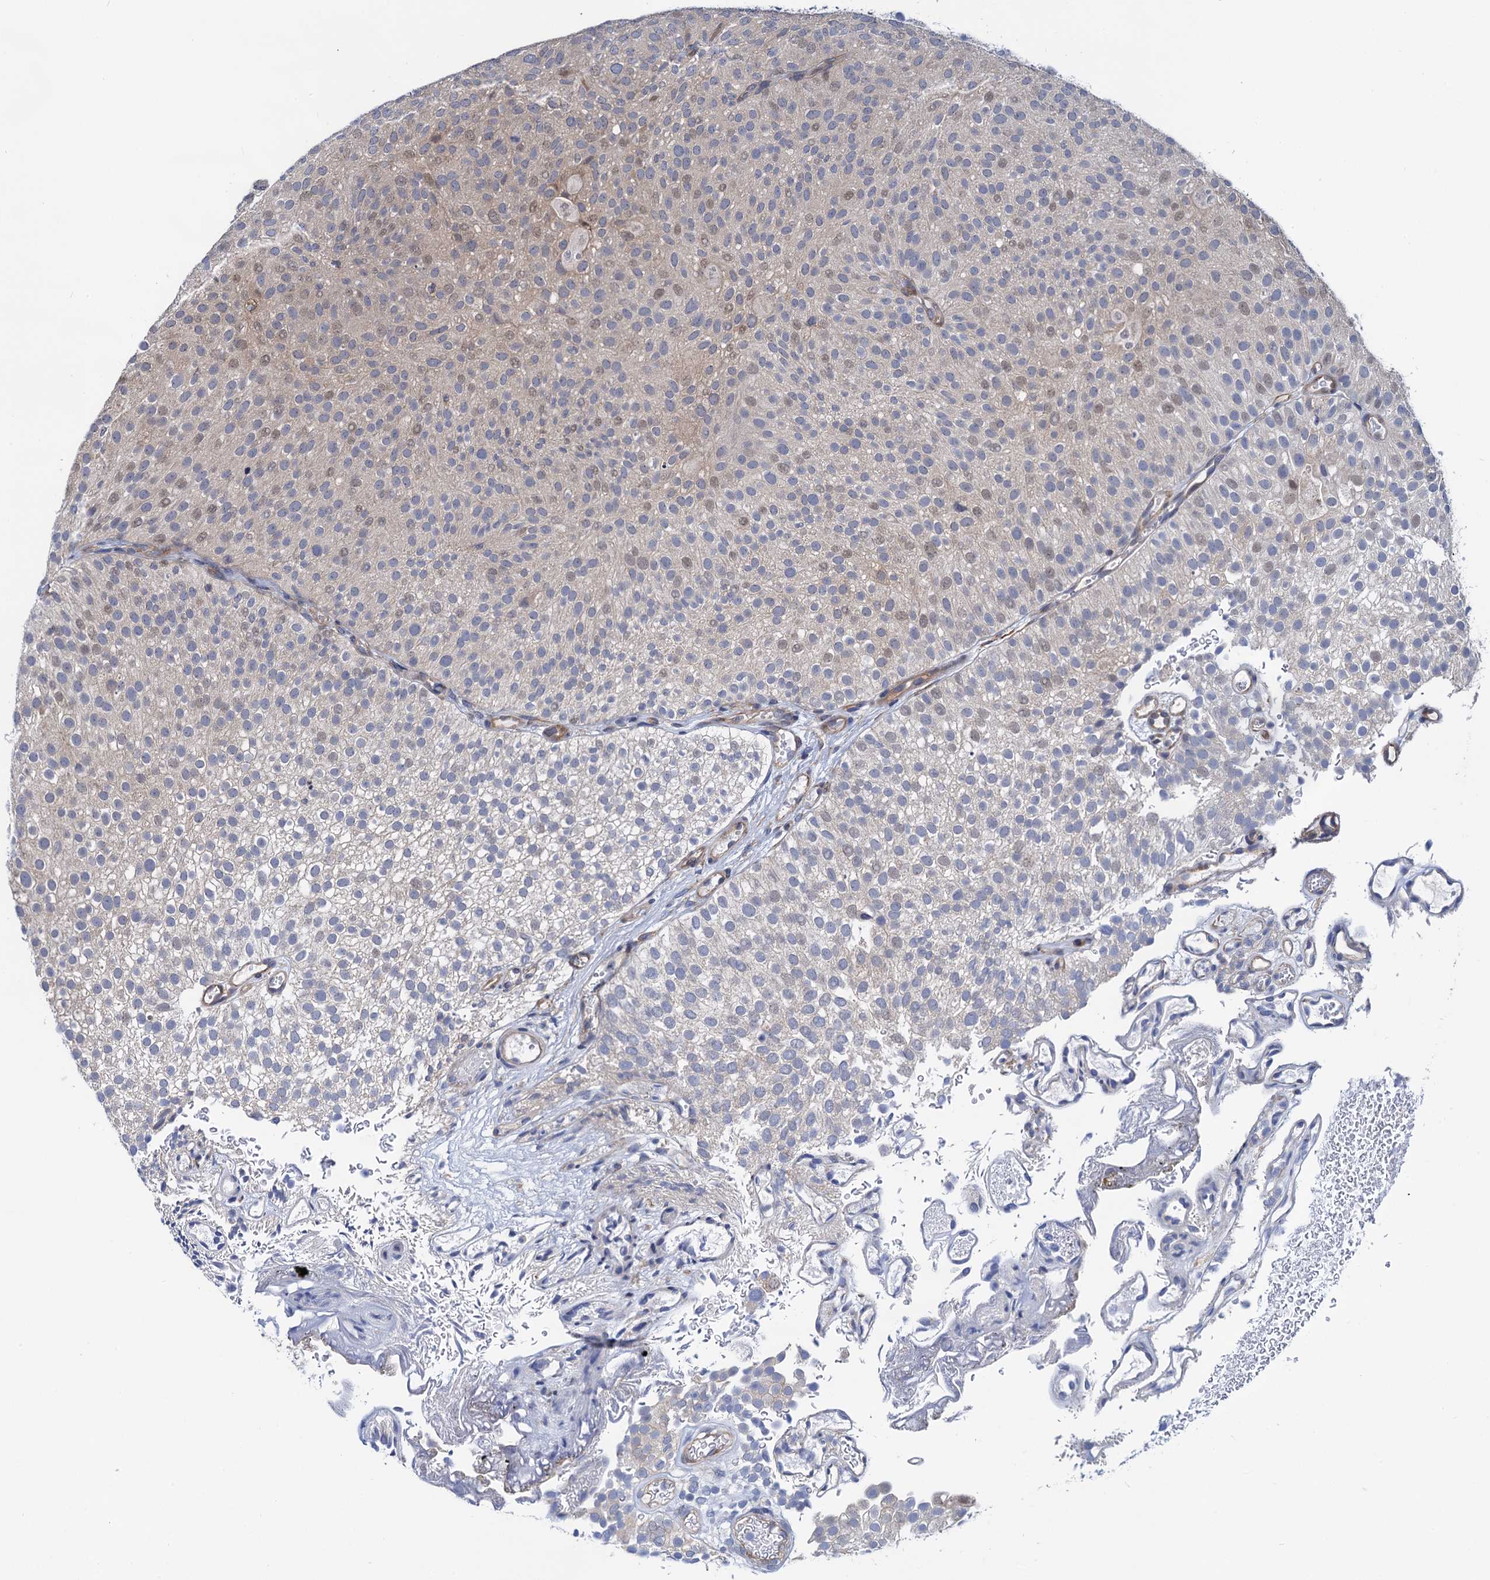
{"staining": {"intensity": "weak", "quantity": "<25%", "location": "cytoplasmic/membranous,nuclear"}, "tissue": "urothelial cancer", "cell_type": "Tumor cells", "image_type": "cancer", "snomed": [{"axis": "morphology", "description": "Urothelial carcinoma, Low grade"}, {"axis": "topography", "description": "Urinary bladder"}], "caption": "Immunohistochemical staining of human low-grade urothelial carcinoma displays no significant expression in tumor cells.", "gene": "PGLS", "patient": {"sex": "male", "age": 78}}